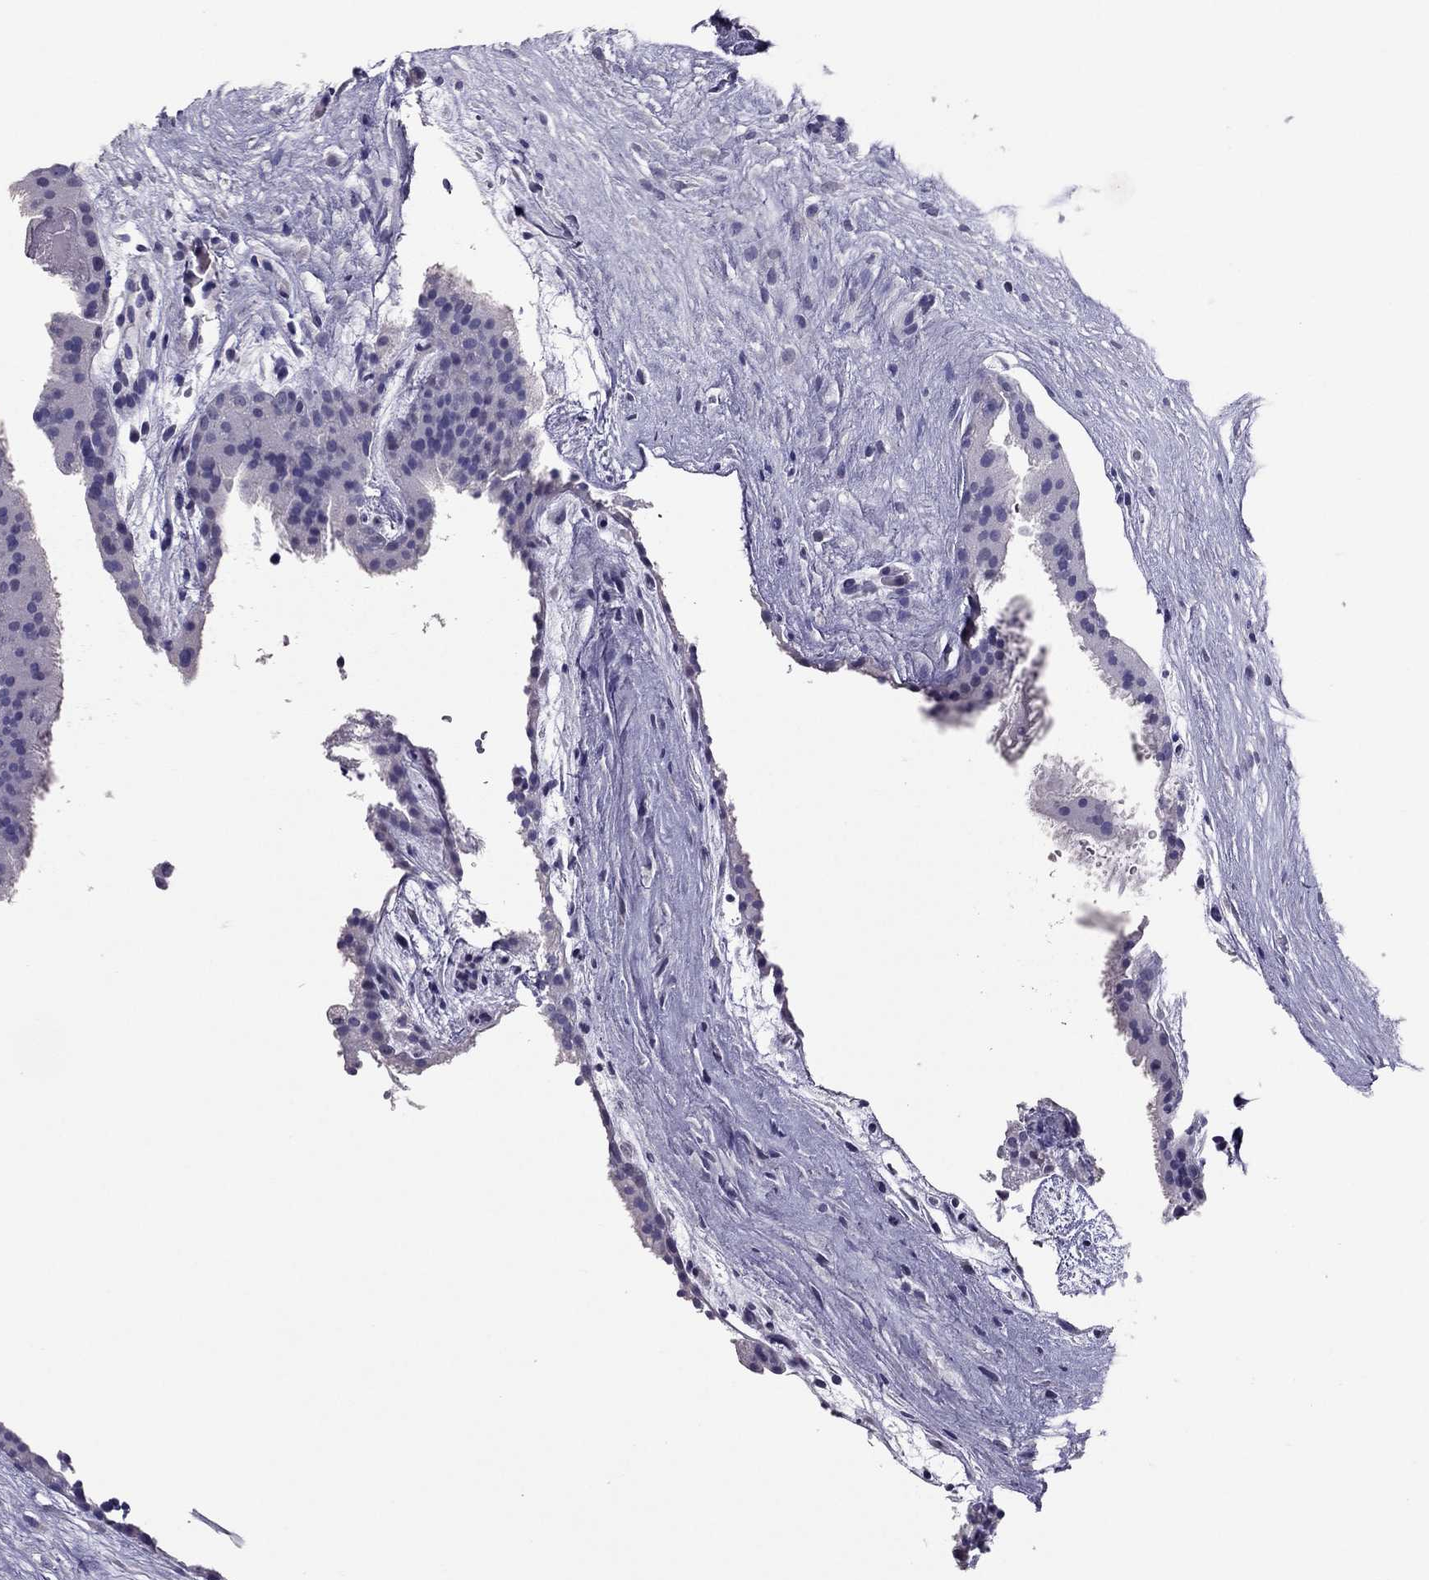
{"staining": {"intensity": "negative", "quantity": "none", "location": "none"}, "tissue": "placenta", "cell_type": "Decidual cells", "image_type": "normal", "snomed": [{"axis": "morphology", "description": "Normal tissue, NOS"}, {"axis": "topography", "description": "Placenta"}], "caption": "Protein analysis of benign placenta displays no significant staining in decidual cells.", "gene": "RHO", "patient": {"sex": "female", "age": 19}}